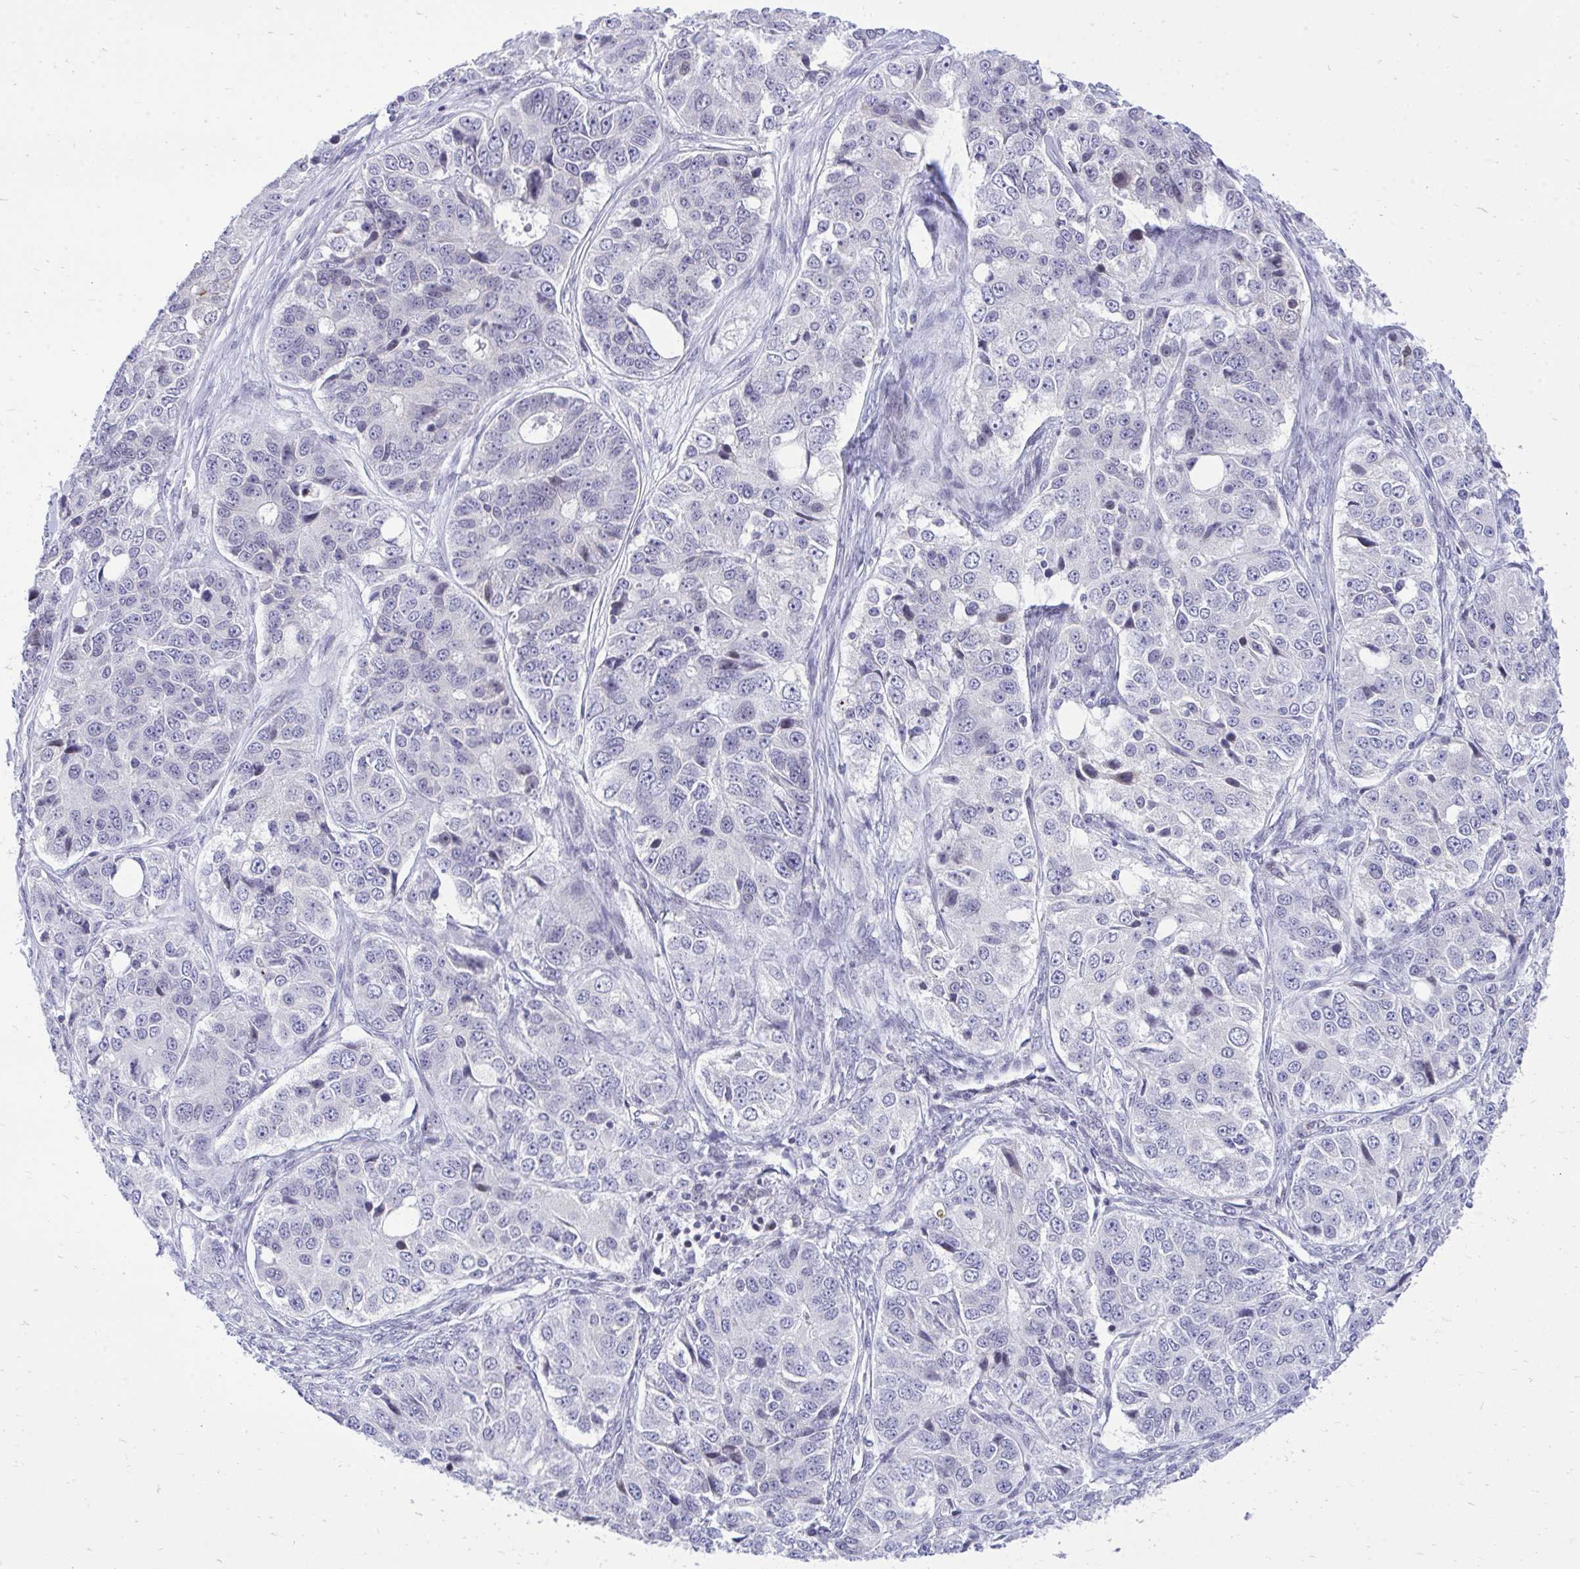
{"staining": {"intensity": "negative", "quantity": "none", "location": "none"}, "tissue": "ovarian cancer", "cell_type": "Tumor cells", "image_type": "cancer", "snomed": [{"axis": "morphology", "description": "Carcinoma, endometroid"}, {"axis": "topography", "description": "Ovary"}], "caption": "Protein analysis of ovarian cancer (endometroid carcinoma) displays no significant positivity in tumor cells.", "gene": "GABRA1", "patient": {"sex": "female", "age": 51}}